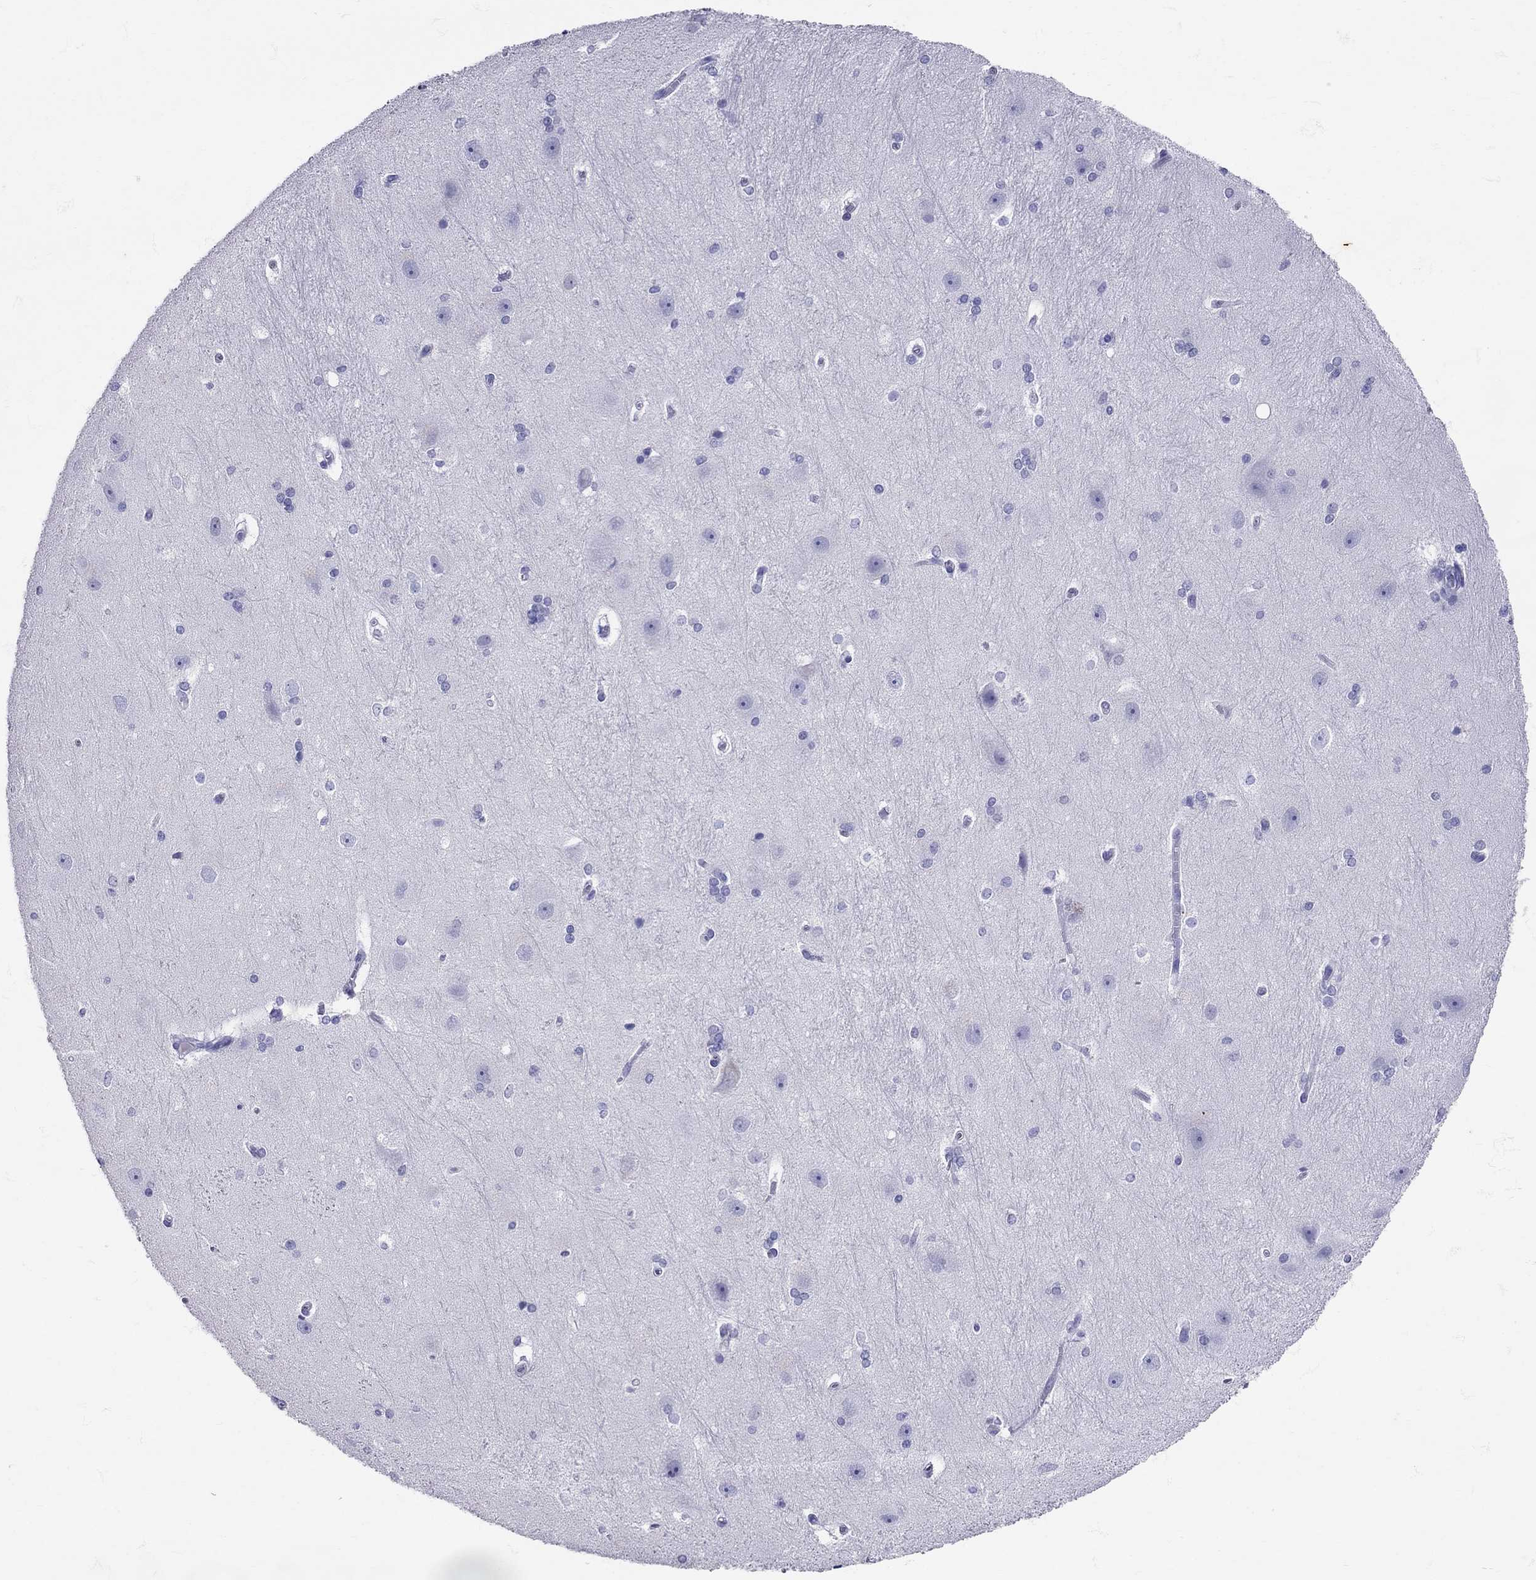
{"staining": {"intensity": "negative", "quantity": "none", "location": "none"}, "tissue": "hippocampus", "cell_type": "Glial cells", "image_type": "normal", "snomed": [{"axis": "morphology", "description": "Normal tissue, NOS"}, {"axis": "topography", "description": "Cerebral cortex"}, {"axis": "topography", "description": "Hippocampus"}], "caption": "High power microscopy image of an immunohistochemistry (IHC) photomicrograph of unremarkable hippocampus, revealing no significant staining in glial cells.", "gene": "AVP", "patient": {"sex": "female", "age": 19}}